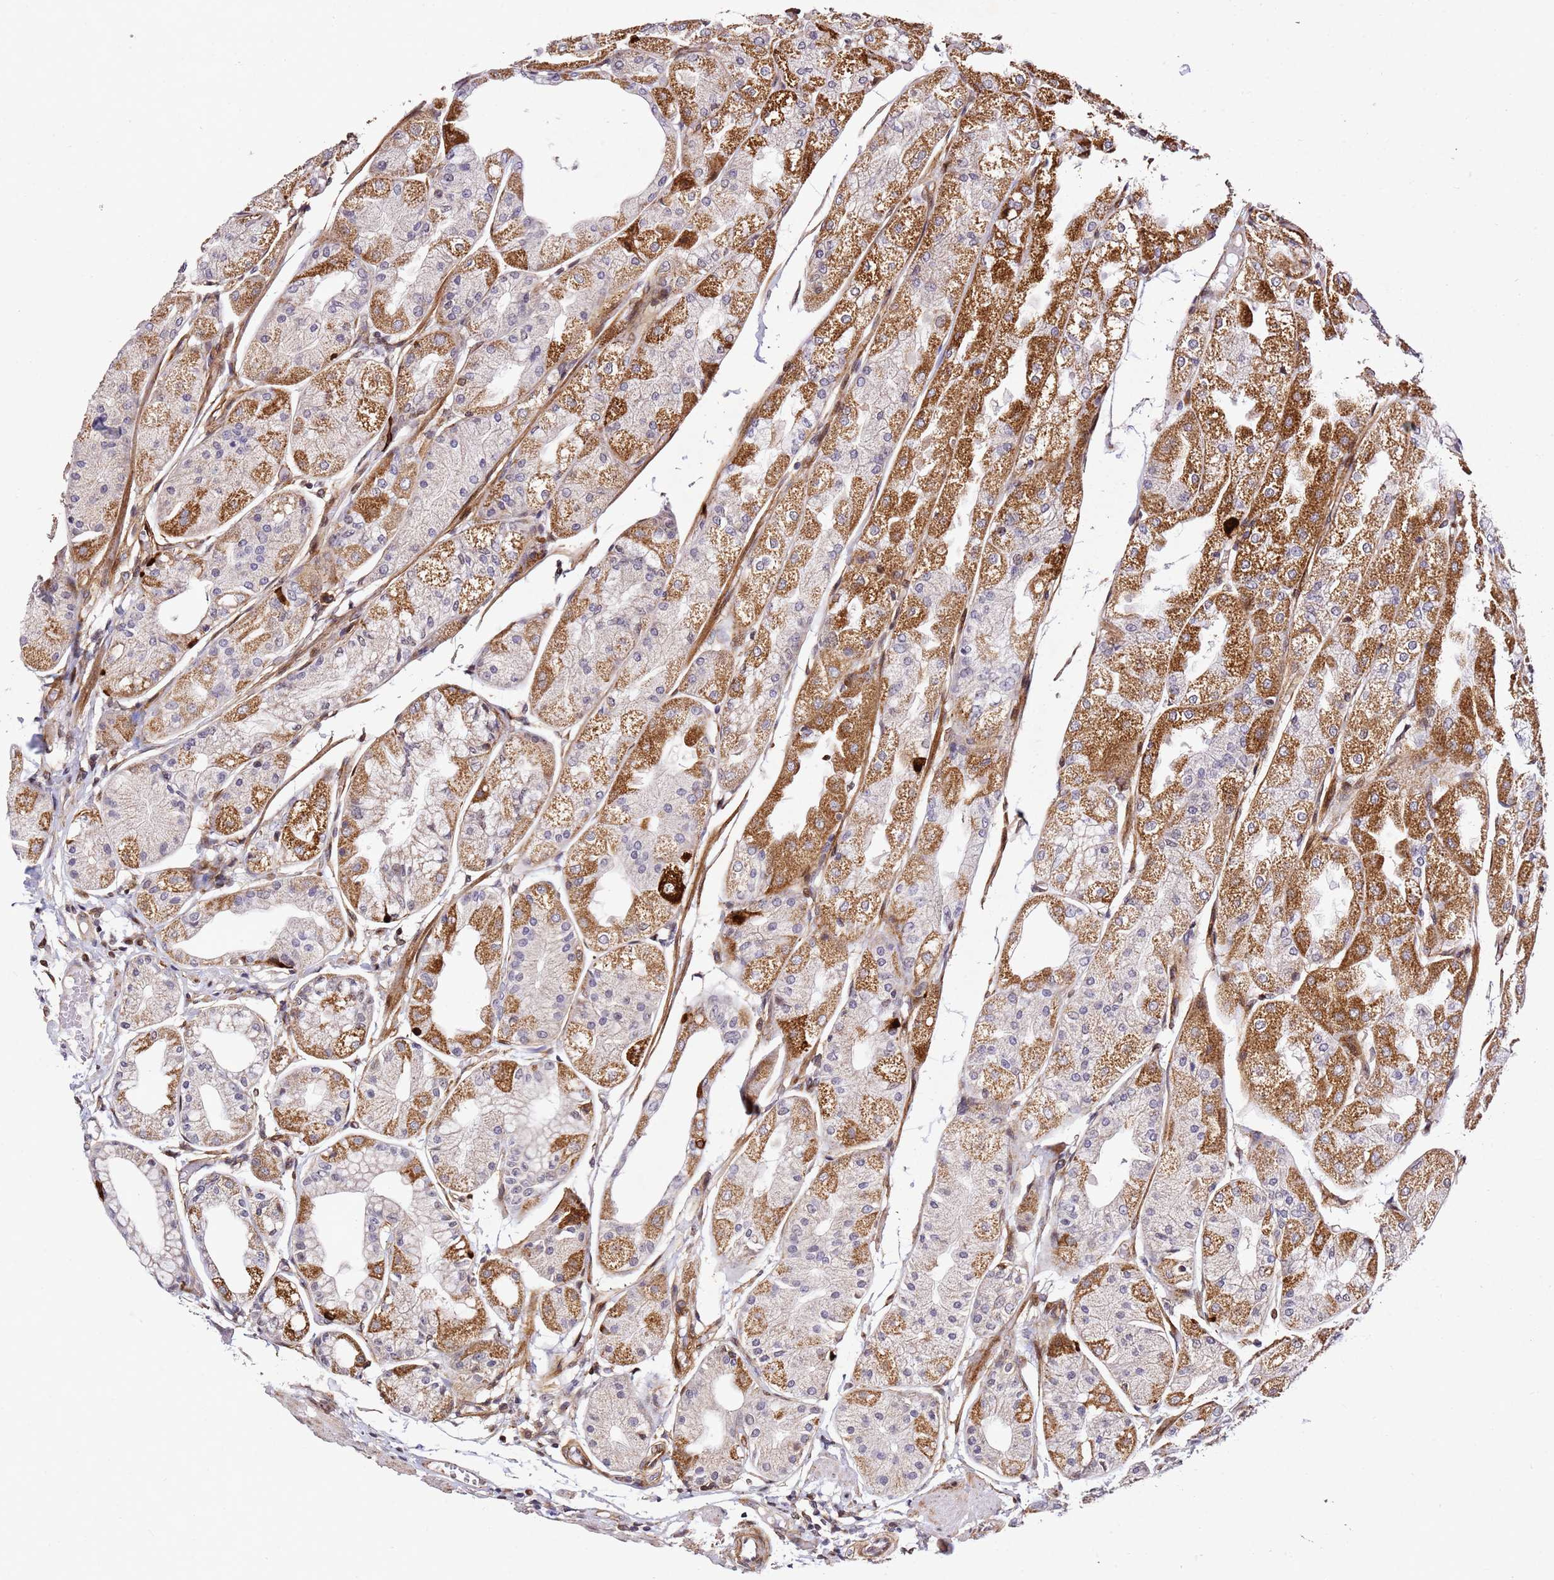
{"staining": {"intensity": "strong", "quantity": "25%-75%", "location": "cytoplasmic/membranous"}, "tissue": "stomach", "cell_type": "Glandular cells", "image_type": "normal", "snomed": [{"axis": "morphology", "description": "Normal tissue, NOS"}, {"axis": "topography", "description": "Stomach, upper"}], "caption": "Protein expression analysis of unremarkable stomach reveals strong cytoplasmic/membranous staining in about 25%-75% of glandular cells.", "gene": "ZNF296", "patient": {"sex": "male", "age": 72}}